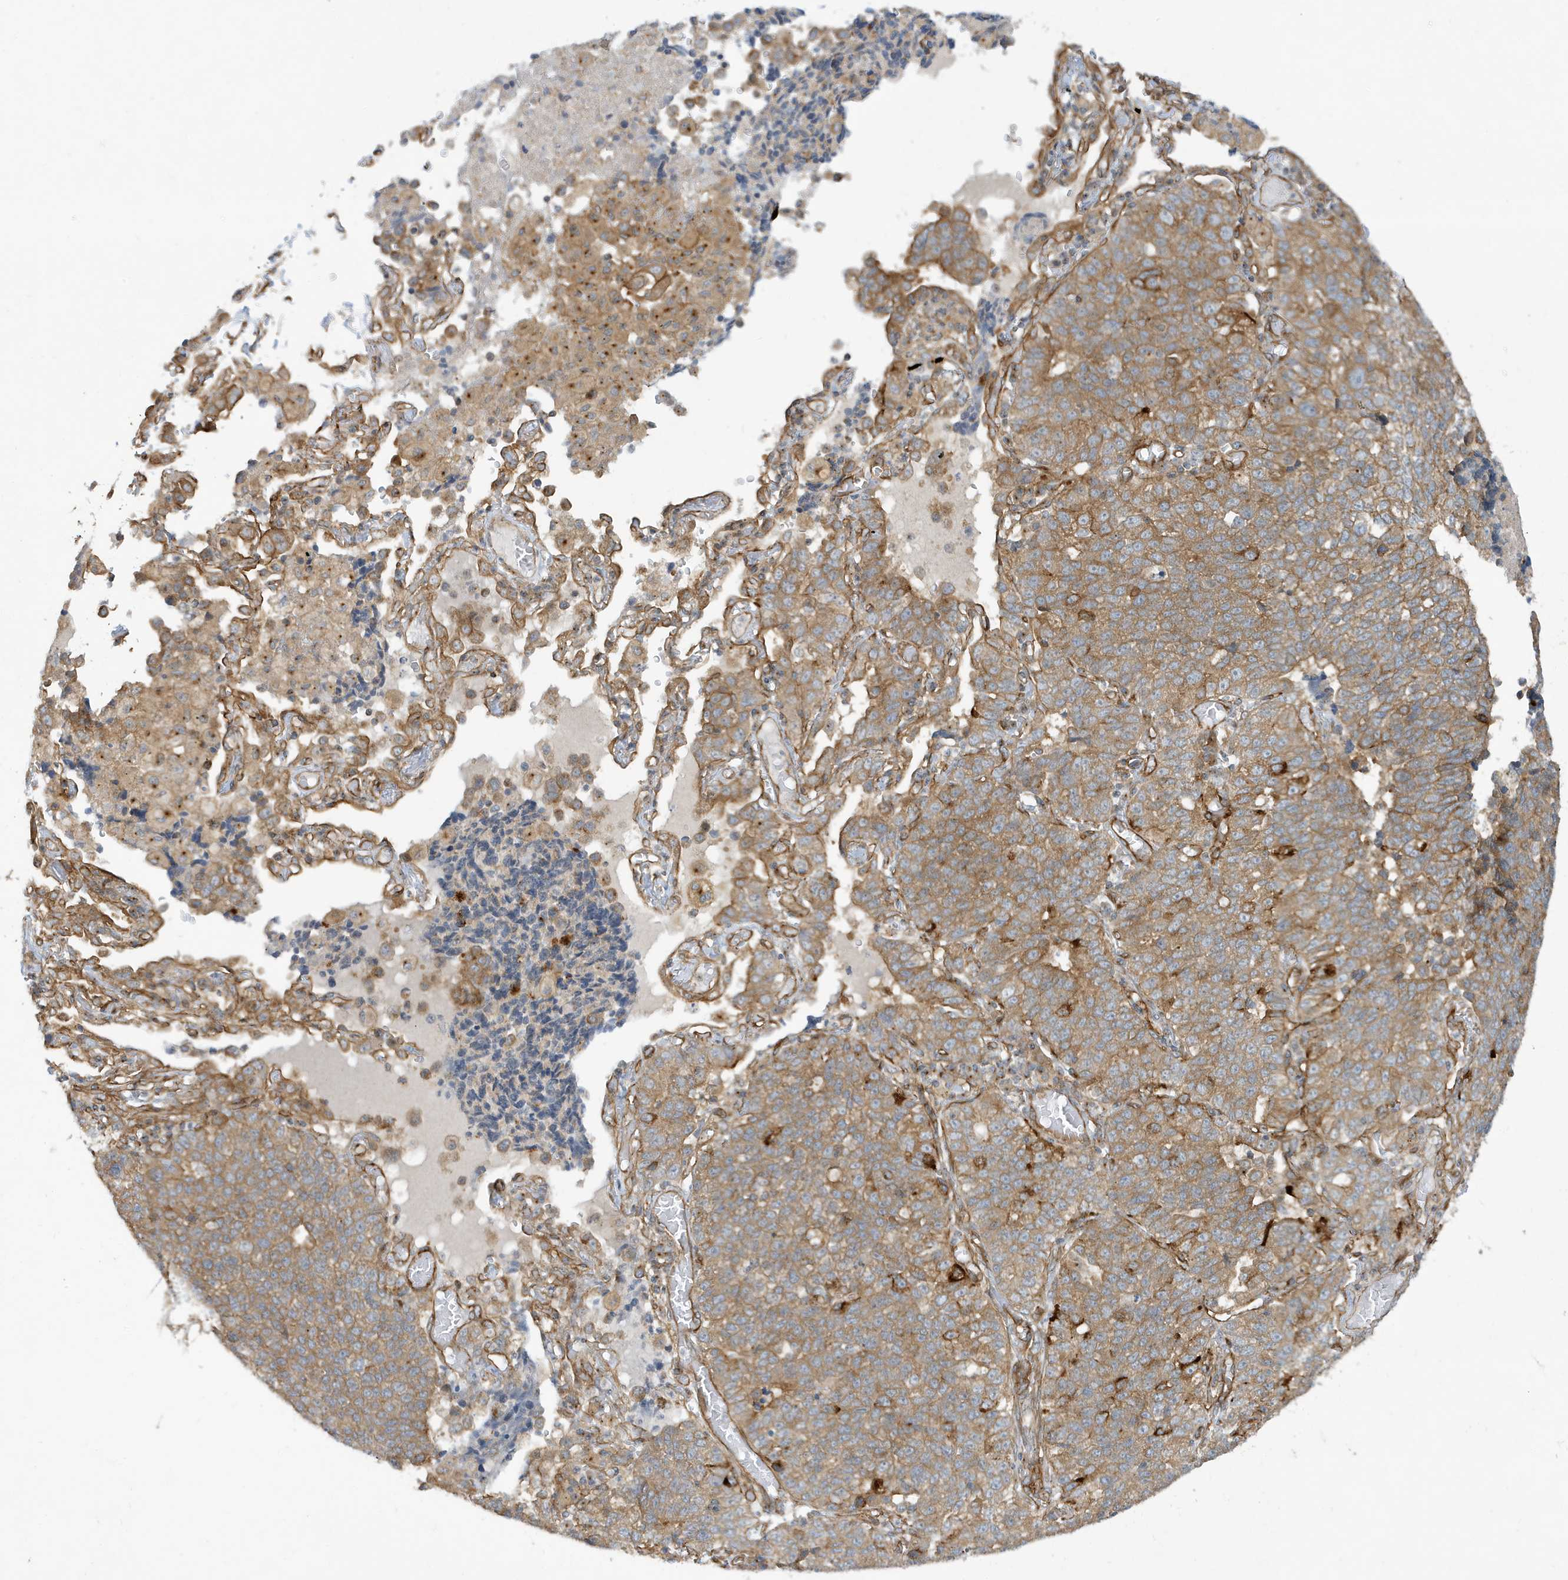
{"staining": {"intensity": "moderate", "quantity": ">75%", "location": "cytoplasmic/membranous"}, "tissue": "lung cancer", "cell_type": "Tumor cells", "image_type": "cancer", "snomed": [{"axis": "morphology", "description": "Adenocarcinoma, NOS"}, {"axis": "topography", "description": "Lung"}], "caption": "Immunohistochemistry (IHC) micrograph of lung adenocarcinoma stained for a protein (brown), which exhibits medium levels of moderate cytoplasmic/membranous positivity in approximately >75% of tumor cells.", "gene": "ATP23", "patient": {"sex": "male", "age": 49}}